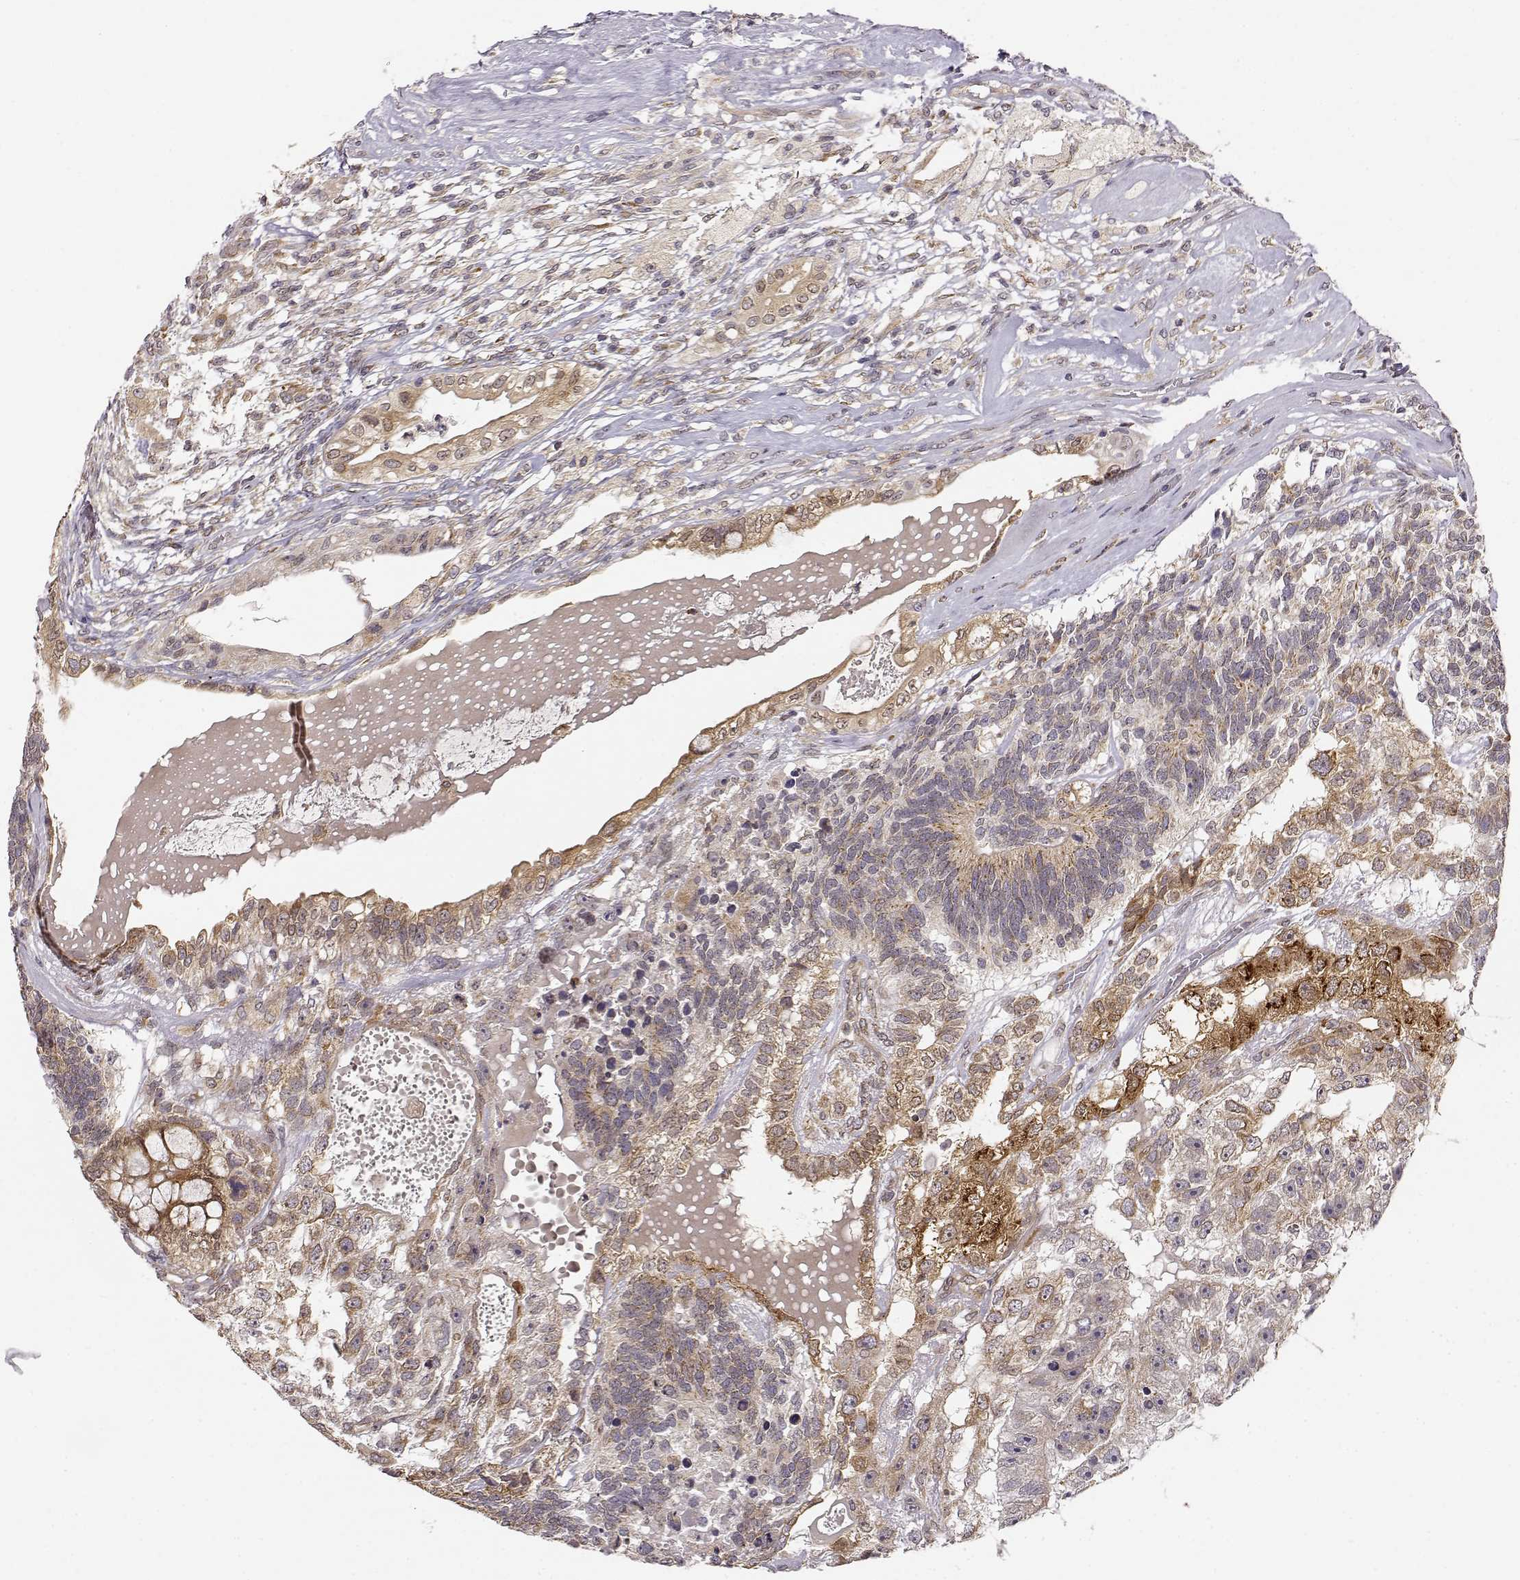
{"staining": {"intensity": "weak", "quantity": ">75%", "location": "cytoplasmic/membranous"}, "tissue": "testis cancer", "cell_type": "Tumor cells", "image_type": "cancer", "snomed": [{"axis": "morphology", "description": "Seminoma, NOS"}, {"axis": "morphology", "description": "Carcinoma, Embryonal, NOS"}, {"axis": "topography", "description": "Testis"}], "caption": "IHC (DAB) staining of testis cancer demonstrates weak cytoplasmic/membranous protein positivity in approximately >75% of tumor cells.", "gene": "ERGIC2", "patient": {"sex": "male", "age": 41}}